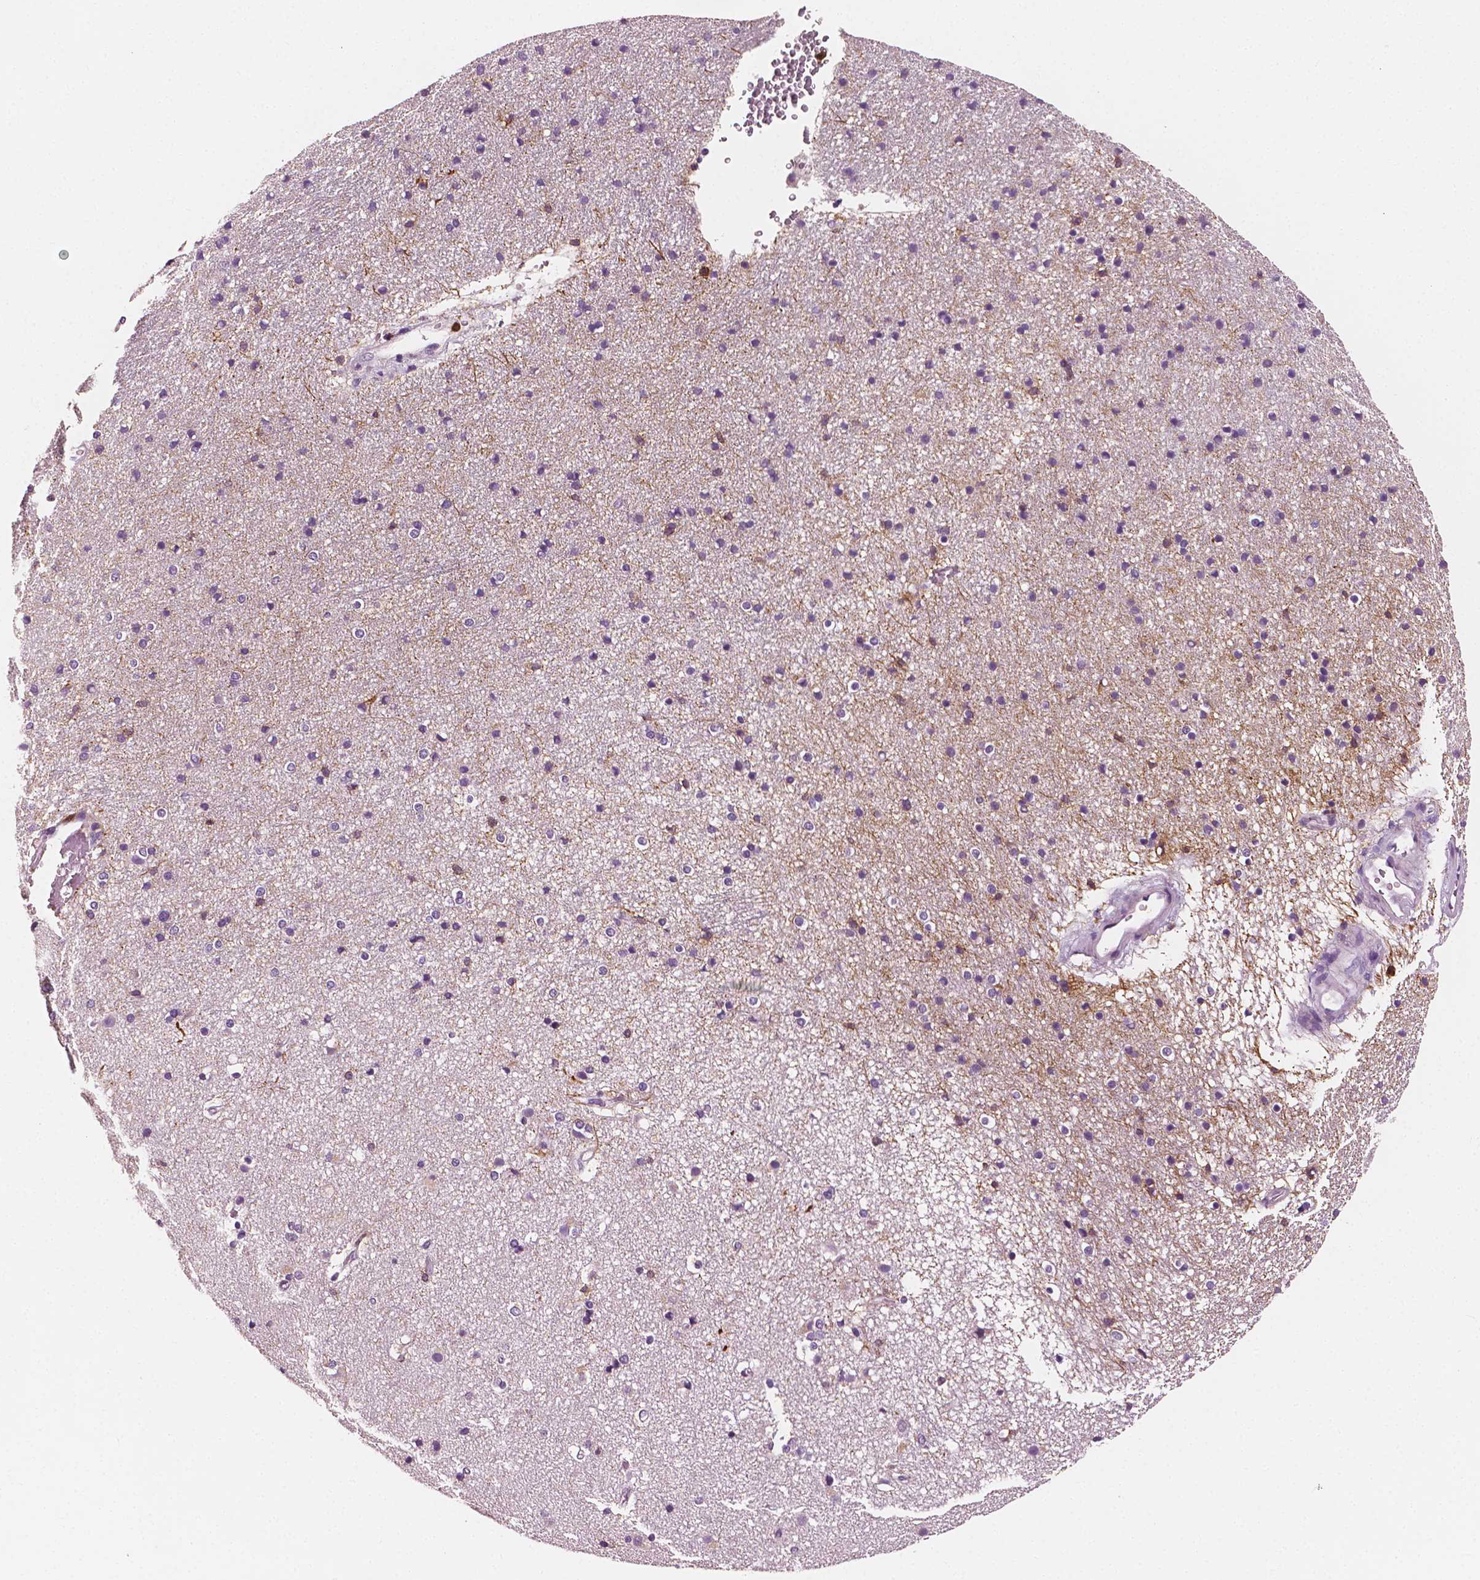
{"staining": {"intensity": "negative", "quantity": "none", "location": "none"}, "tissue": "caudate", "cell_type": "Glial cells", "image_type": "normal", "snomed": [{"axis": "morphology", "description": "Normal tissue, NOS"}, {"axis": "topography", "description": "Lateral ventricle wall"}], "caption": "An IHC histopathology image of normal caudate is shown. There is no staining in glial cells of caudate.", "gene": "PTPRC", "patient": {"sex": "female", "age": 71}}